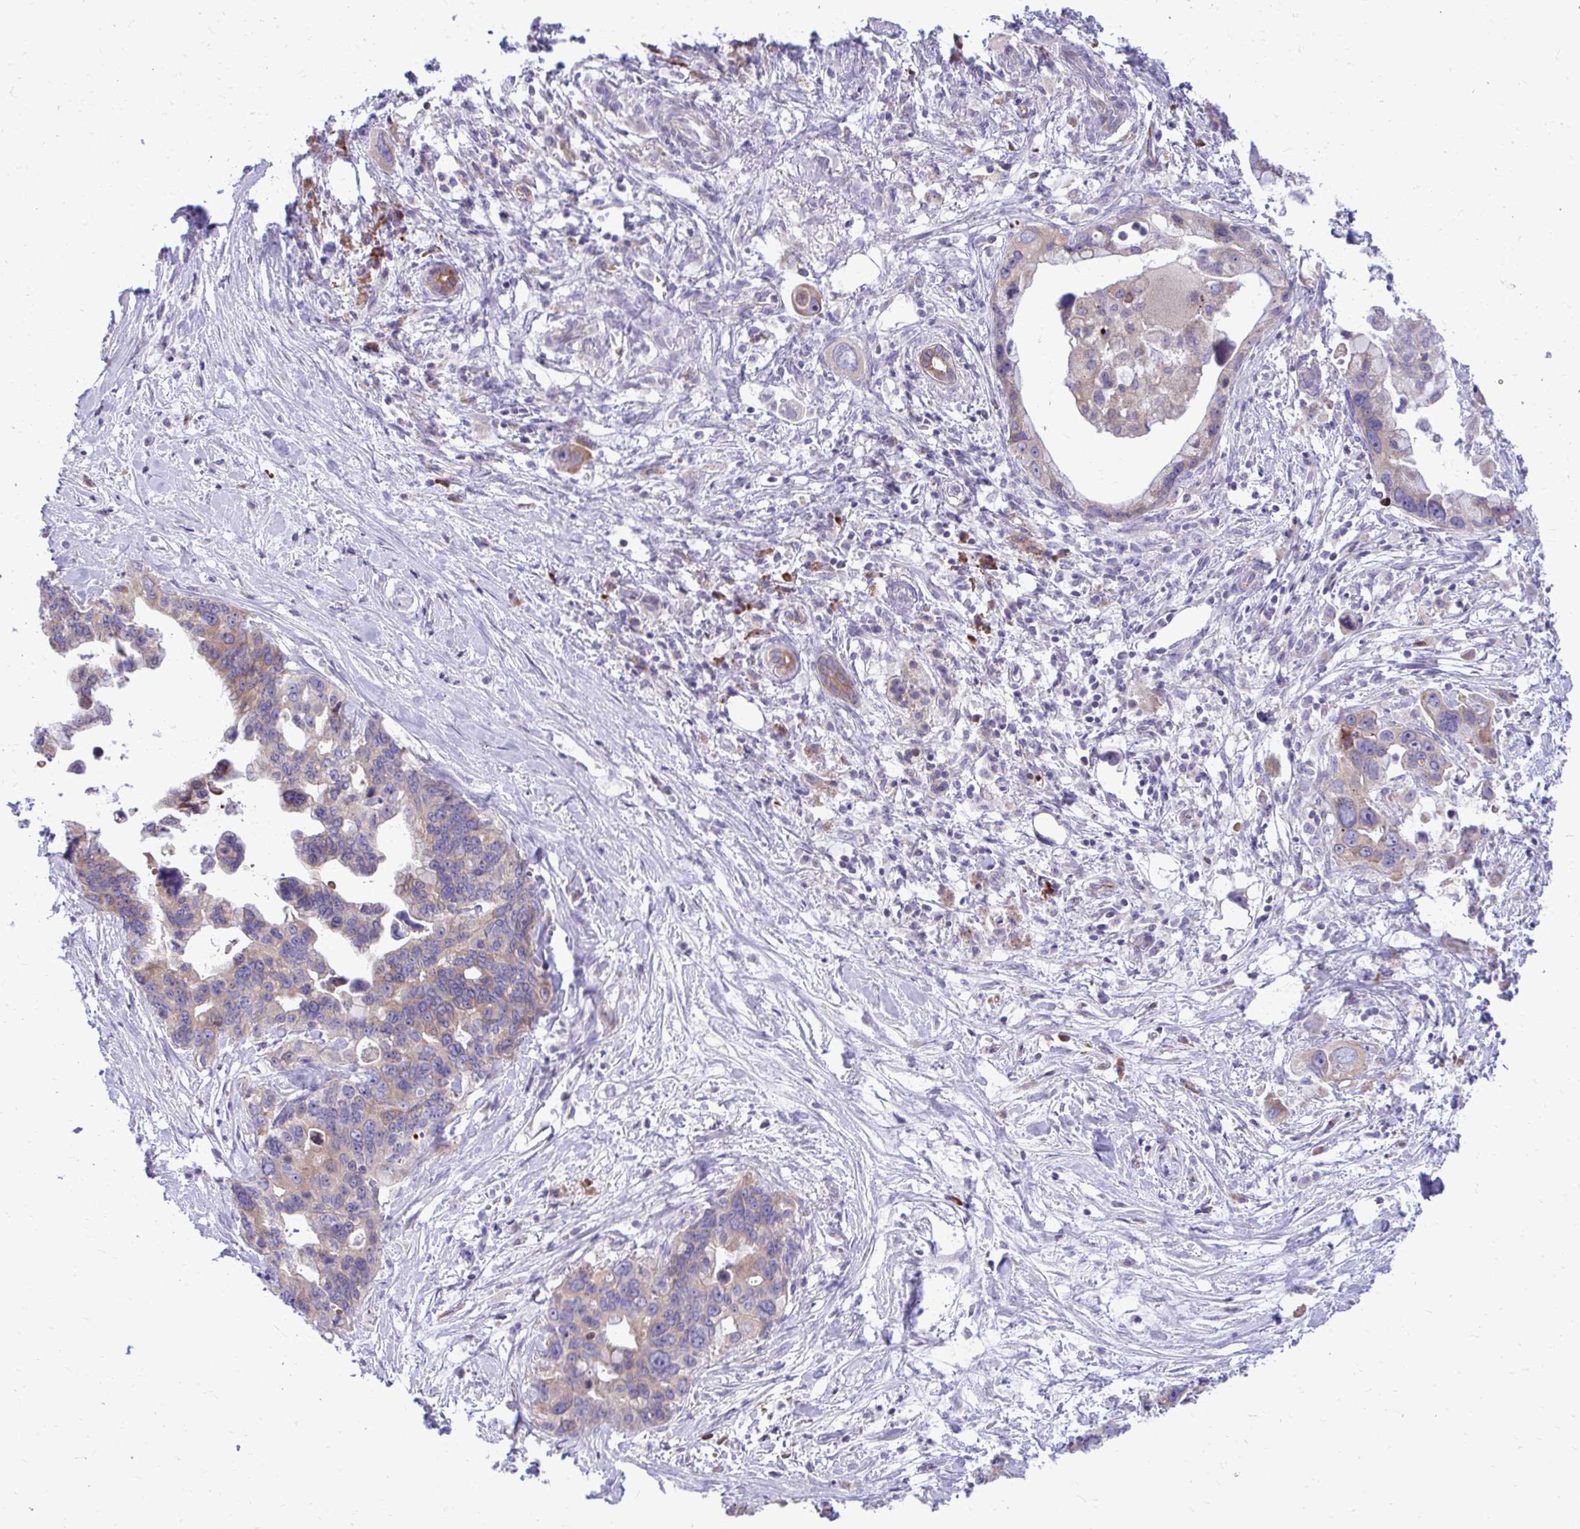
{"staining": {"intensity": "moderate", "quantity": "25%-75%", "location": "cytoplasmic/membranous"}, "tissue": "pancreatic cancer", "cell_type": "Tumor cells", "image_type": "cancer", "snomed": [{"axis": "morphology", "description": "Adenocarcinoma, NOS"}, {"axis": "topography", "description": "Pancreas"}], "caption": "Tumor cells exhibit medium levels of moderate cytoplasmic/membranous positivity in about 25%-75% of cells in human pancreatic cancer (adenocarcinoma). Ihc stains the protein of interest in brown and the nuclei are stained blue.", "gene": "METTL9", "patient": {"sex": "female", "age": 83}}